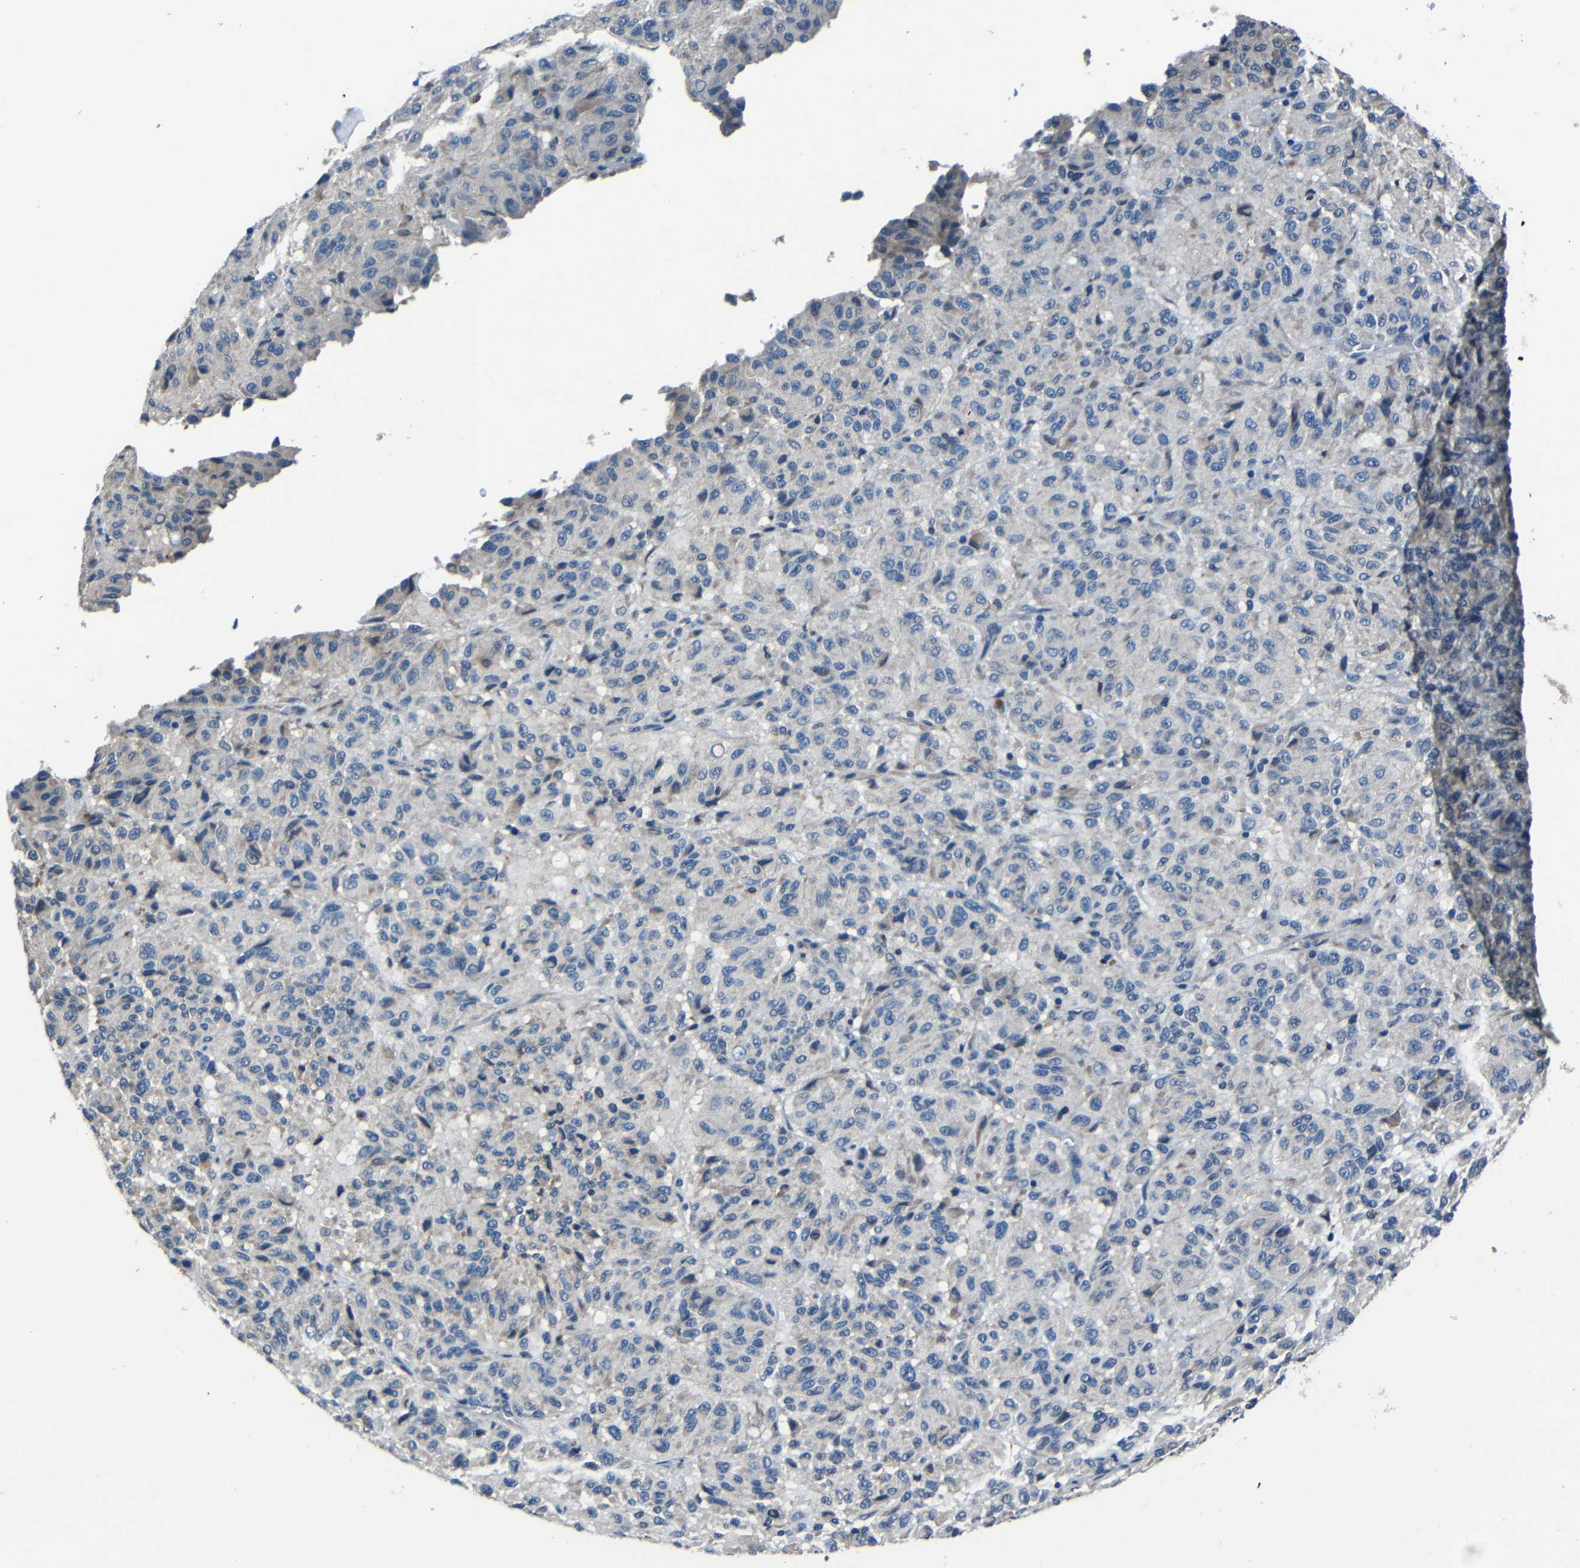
{"staining": {"intensity": "negative", "quantity": "none", "location": "none"}, "tissue": "melanoma", "cell_type": "Tumor cells", "image_type": "cancer", "snomed": [{"axis": "morphology", "description": "Malignant melanoma, Metastatic site"}, {"axis": "topography", "description": "Lung"}], "caption": "This micrograph is of malignant melanoma (metastatic site) stained with IHC to label a protein in brown with the nuclei are counter-stained blue. There is no positivity in tumor cells.", "gene": "SLA", "patient": {"sex": "male", "age": 64}}